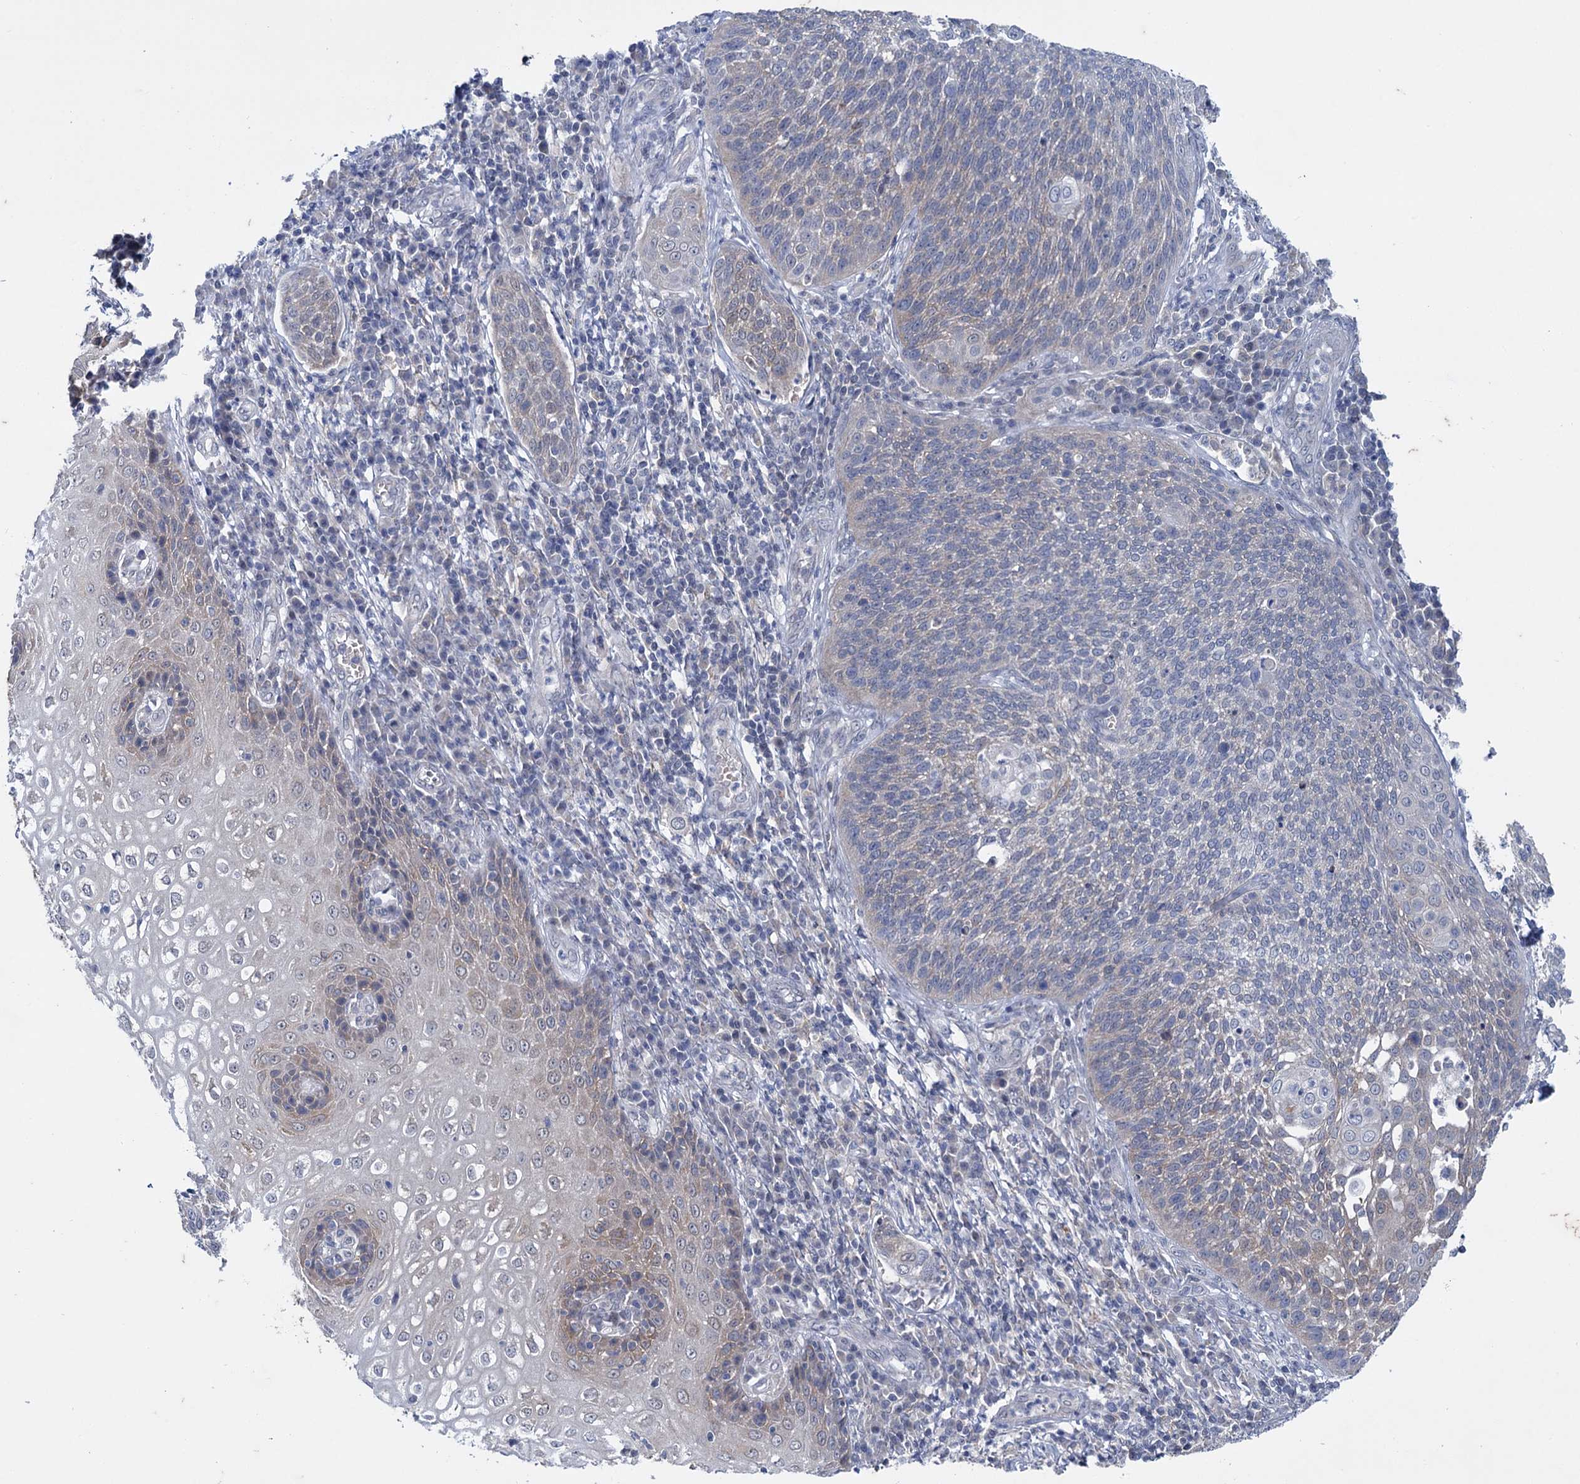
{"staining": {"intensity": "negative", "quantity": "none", "location": "none"}, "tissue": "cervical cancer", "cell_type": "Tumor cells", "image_type": "cancer", "snomed": [{"axis": "morphology", "description": "Squamous cell carcinoma, NOS"}, {"axis": "topography", "description": "Cervix"}], "caption": "A photomicrograph of squamous cell carcinoma (cervical) stained for a protein demonstrates no brown staining in tumor cells. (Immunohistochemistry (ihc), brightfield microscopy, high magnification).", "gene": "MID1IP1", "patient": {"sex": "female", "age": 34}}